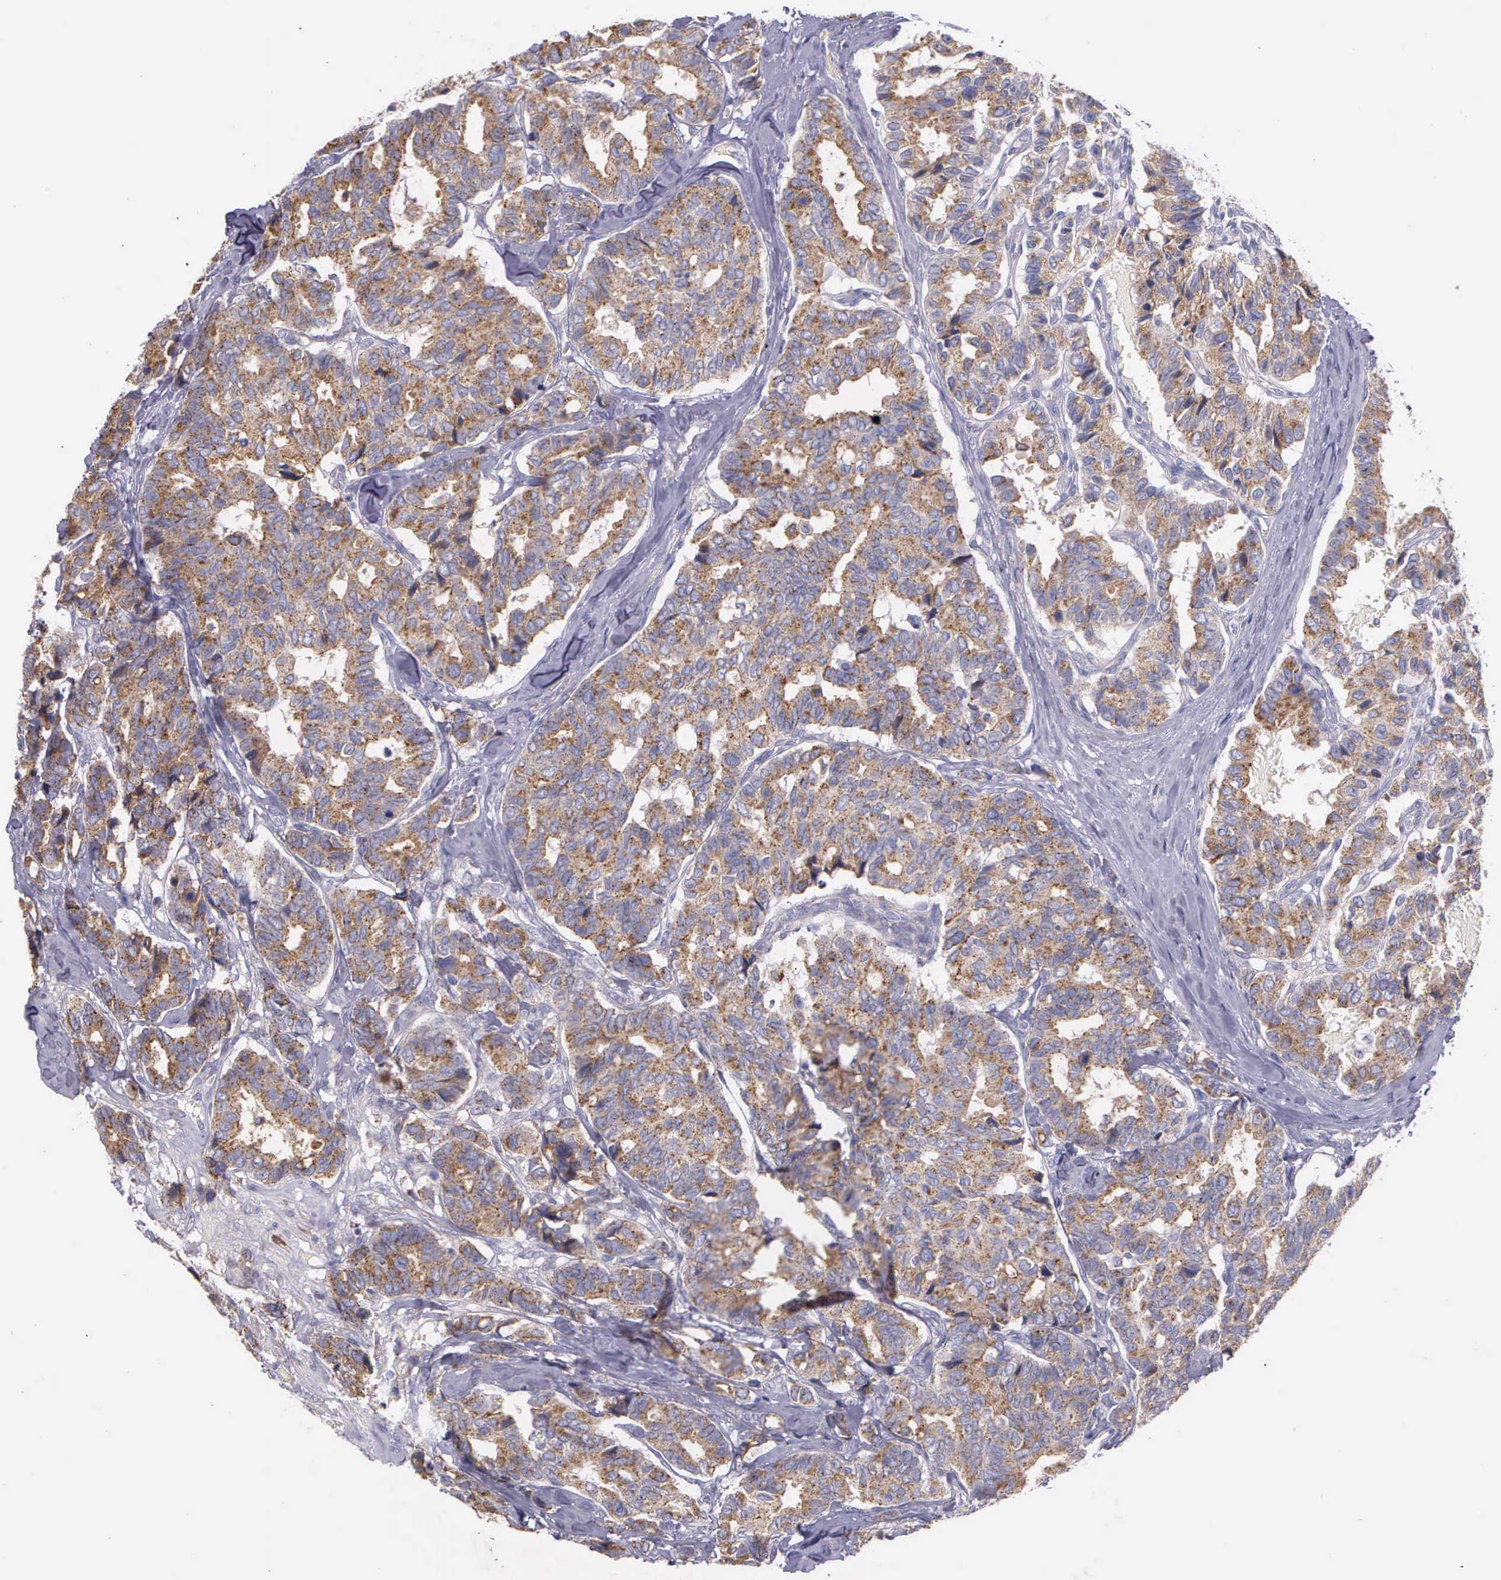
{"staining": {"intensity": "weak", "quantity": ">75%", "location": "cytoplasmic/membranous"}, "tissue": "breast cancer", "cell_type": "Tumor cells", "image_type": "cancer", "snomed": [{"axis": "morphology", "description": "Duct carcinoma"}, {"axis": "topography", "description": "Breast"}], "caption": "Weak cytoplasmic/membranous positivity is appreciated in approximately >75% of tumor cells in intraductal carcinoma (breast).", "gene": "MIA2", "patient": {"sex": "female", "age": 69}}